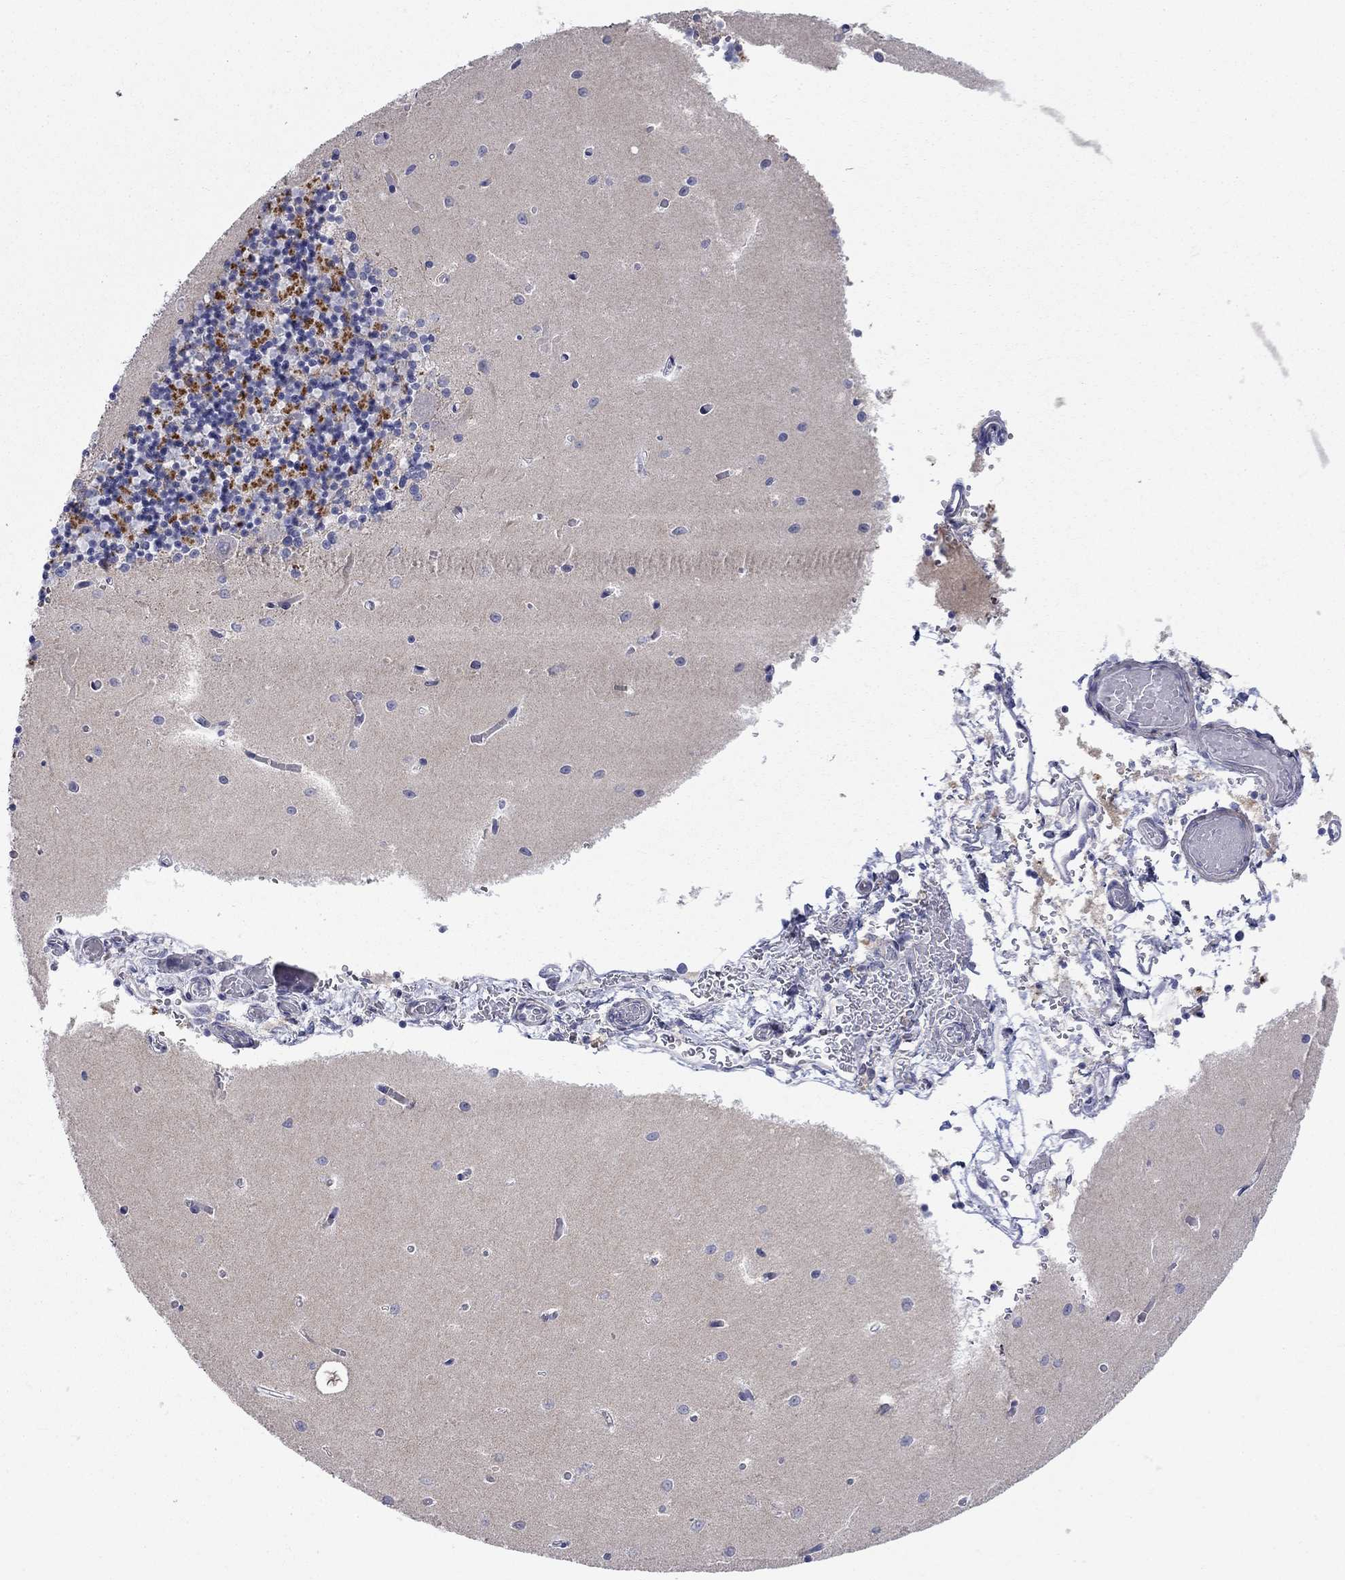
{"staining": {"intensity": "strong", "quantity": "25%-75%", "location": "cytoplasmic/membranous"}, "tissue": "cerebellum", "cell_type": "Cells in granular layer", "image_type": "normal", "snomed": [{"axis": "morphology", "description": "Normal tissue, NOS"}, {"axis": "topography", "description": "Cerebellum"}], "caption": "Immunohistochemistry (IHC) image of normal cerebellum: human cerebellum stained using immunohistochemistry (IHC) exhibits high levels of strong protein expression localized specifically in the cytoplasmic/membranous of cells in granular layer, appearing as a cytoplasmic/membranous brown color.", "gene": "PCDHGA10", "patient": {"sex": "female", "age": 64}}